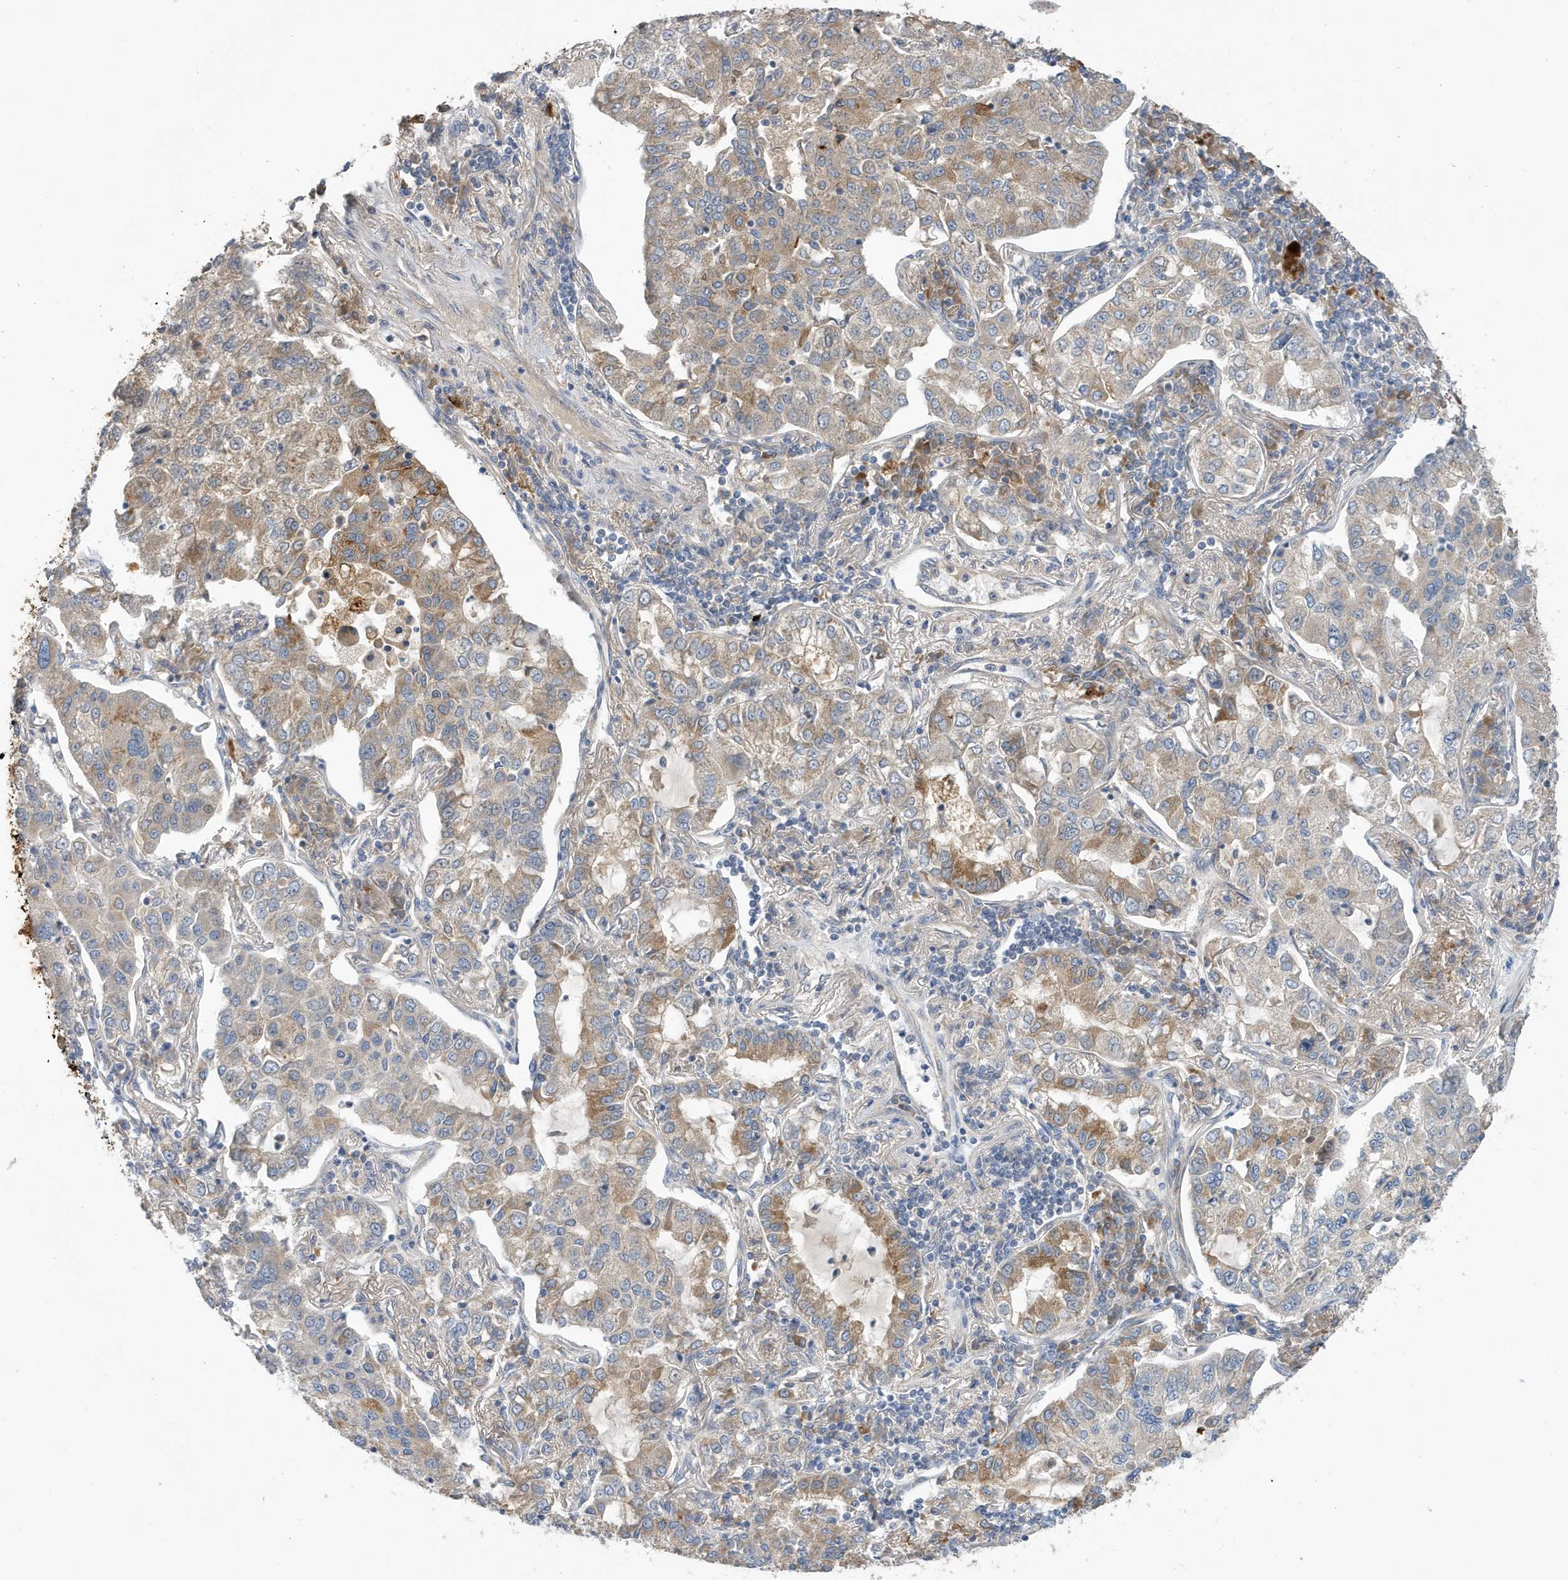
{"staining": {"intensity": "moderate", "quantity": "<25%", "location": "cytoplasmic/membranous"}, "tissue": "lung cancer", "cell_type": "Tumor cells", "image_type": "cancer", "snomed": [{"axis": "morphology", "description": "Adenocarcinoma, NOS"}, {"axis": "topography", "description": "Lung"}], "caption": "The histopathology image demonstrates immunohistochemical staining of adenocarcinoma (lung). There is moderate cytoplasmic/membranous positivity is identified in approximately <25% of tumor cells.", "gene": "LAPTM4A", "patient": {"sex": "male", "age": 49}}